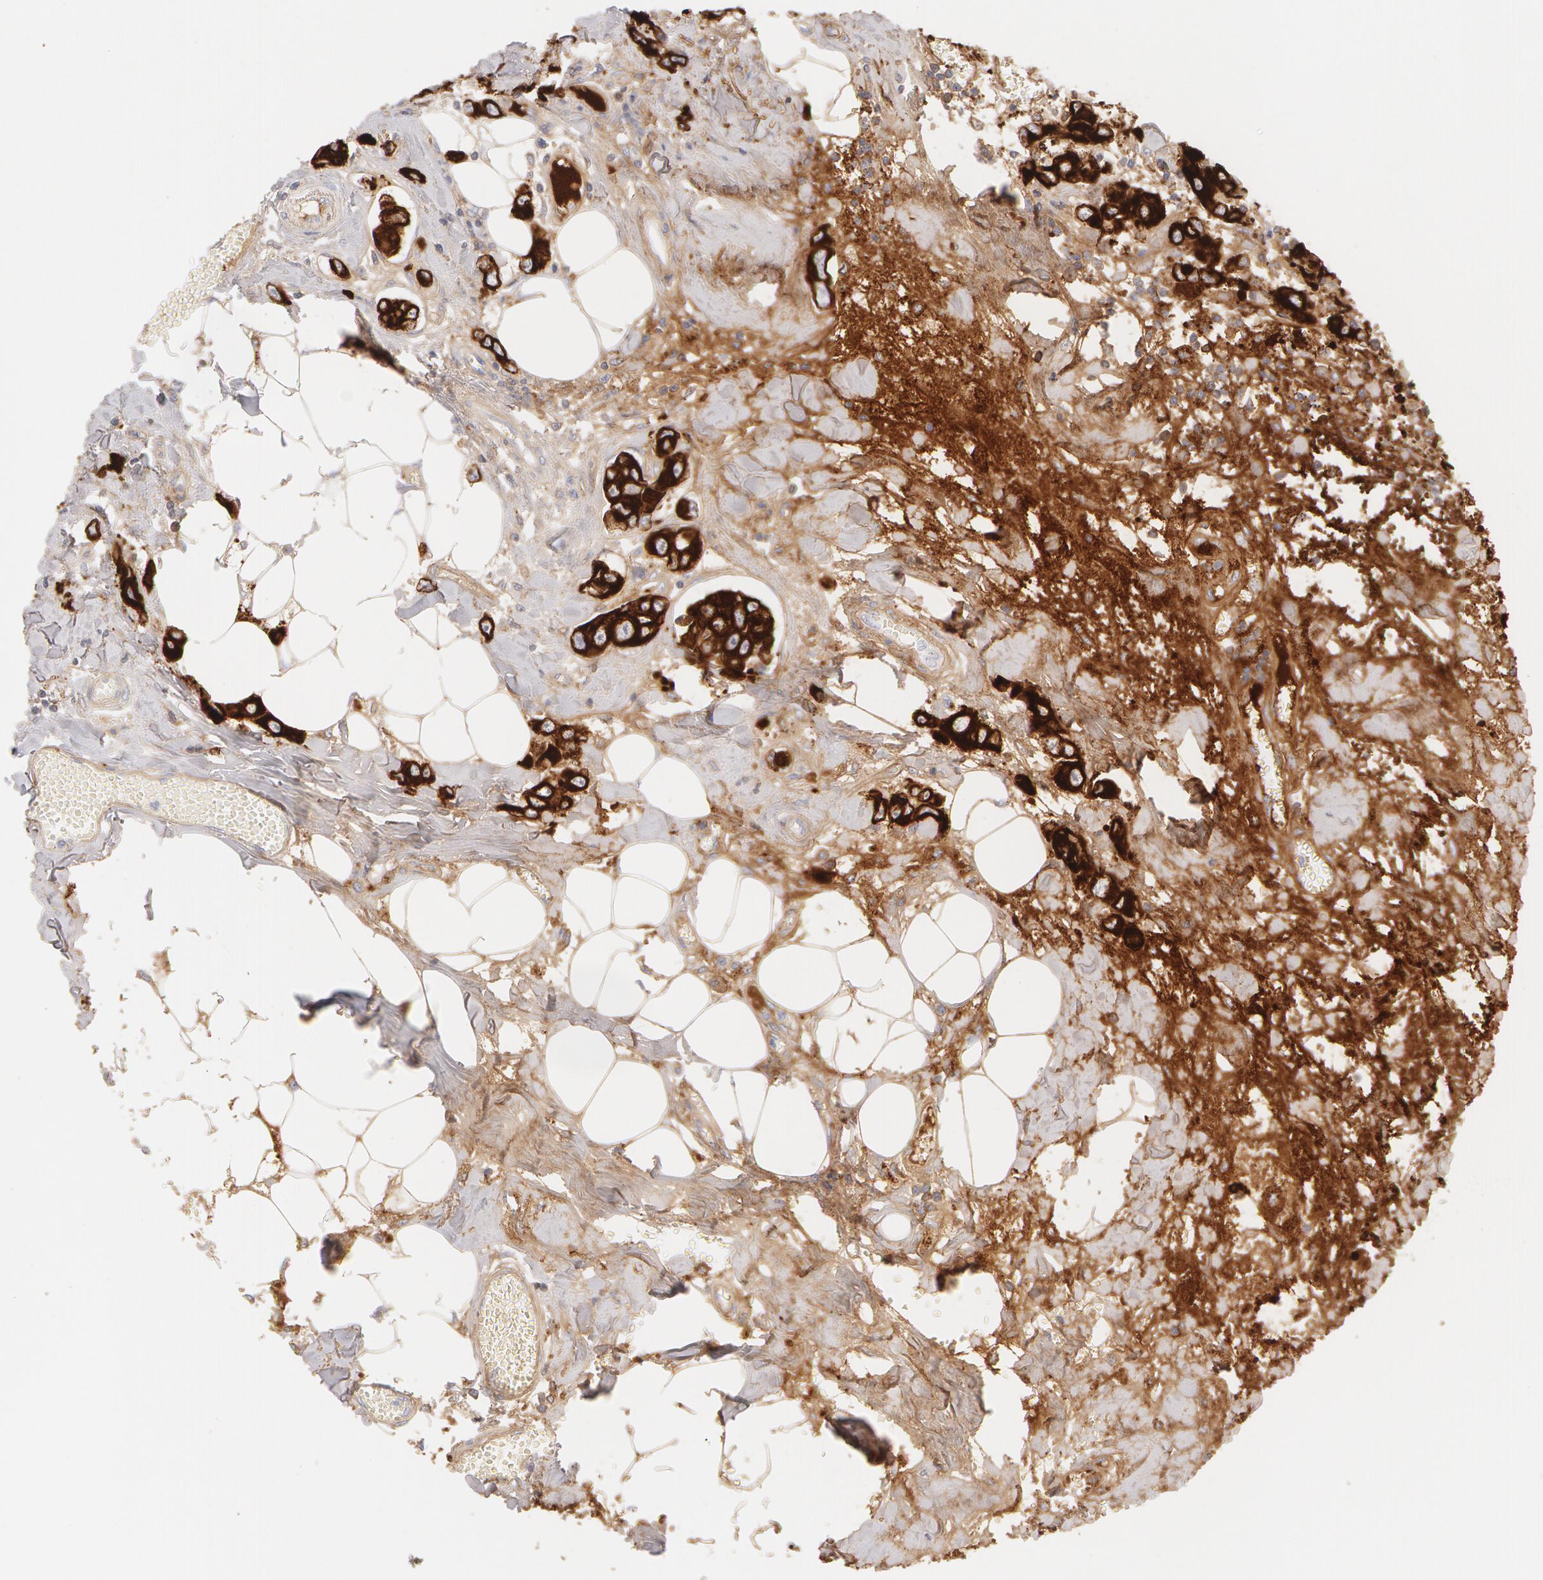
{"staining": {"intensity": "strong", "quantity": ">75%", "location": "cytoplasmic/membranous"}, "tissue": "breast cancer", "cell_type": "Tumor cells", "image_type": "cancer", "snomed": [{"axis": "morphology", "description": "Duct carcinoma"}, {"axis": "topography", "description": "Breast"}], "caption": "IHC micrograph of neoplastic tissue: human breast cancer (intraductal carcinoma) stained using immunohistochemistry (IHC) reveals high levels of strong protein expression localized specifically in the cytoplasmic/membranous of tumor cells, appearing as a cytoplasmic/membranous brown color.", "gene": "KRT8", "patient": {"sex": "female", "age": 58}}